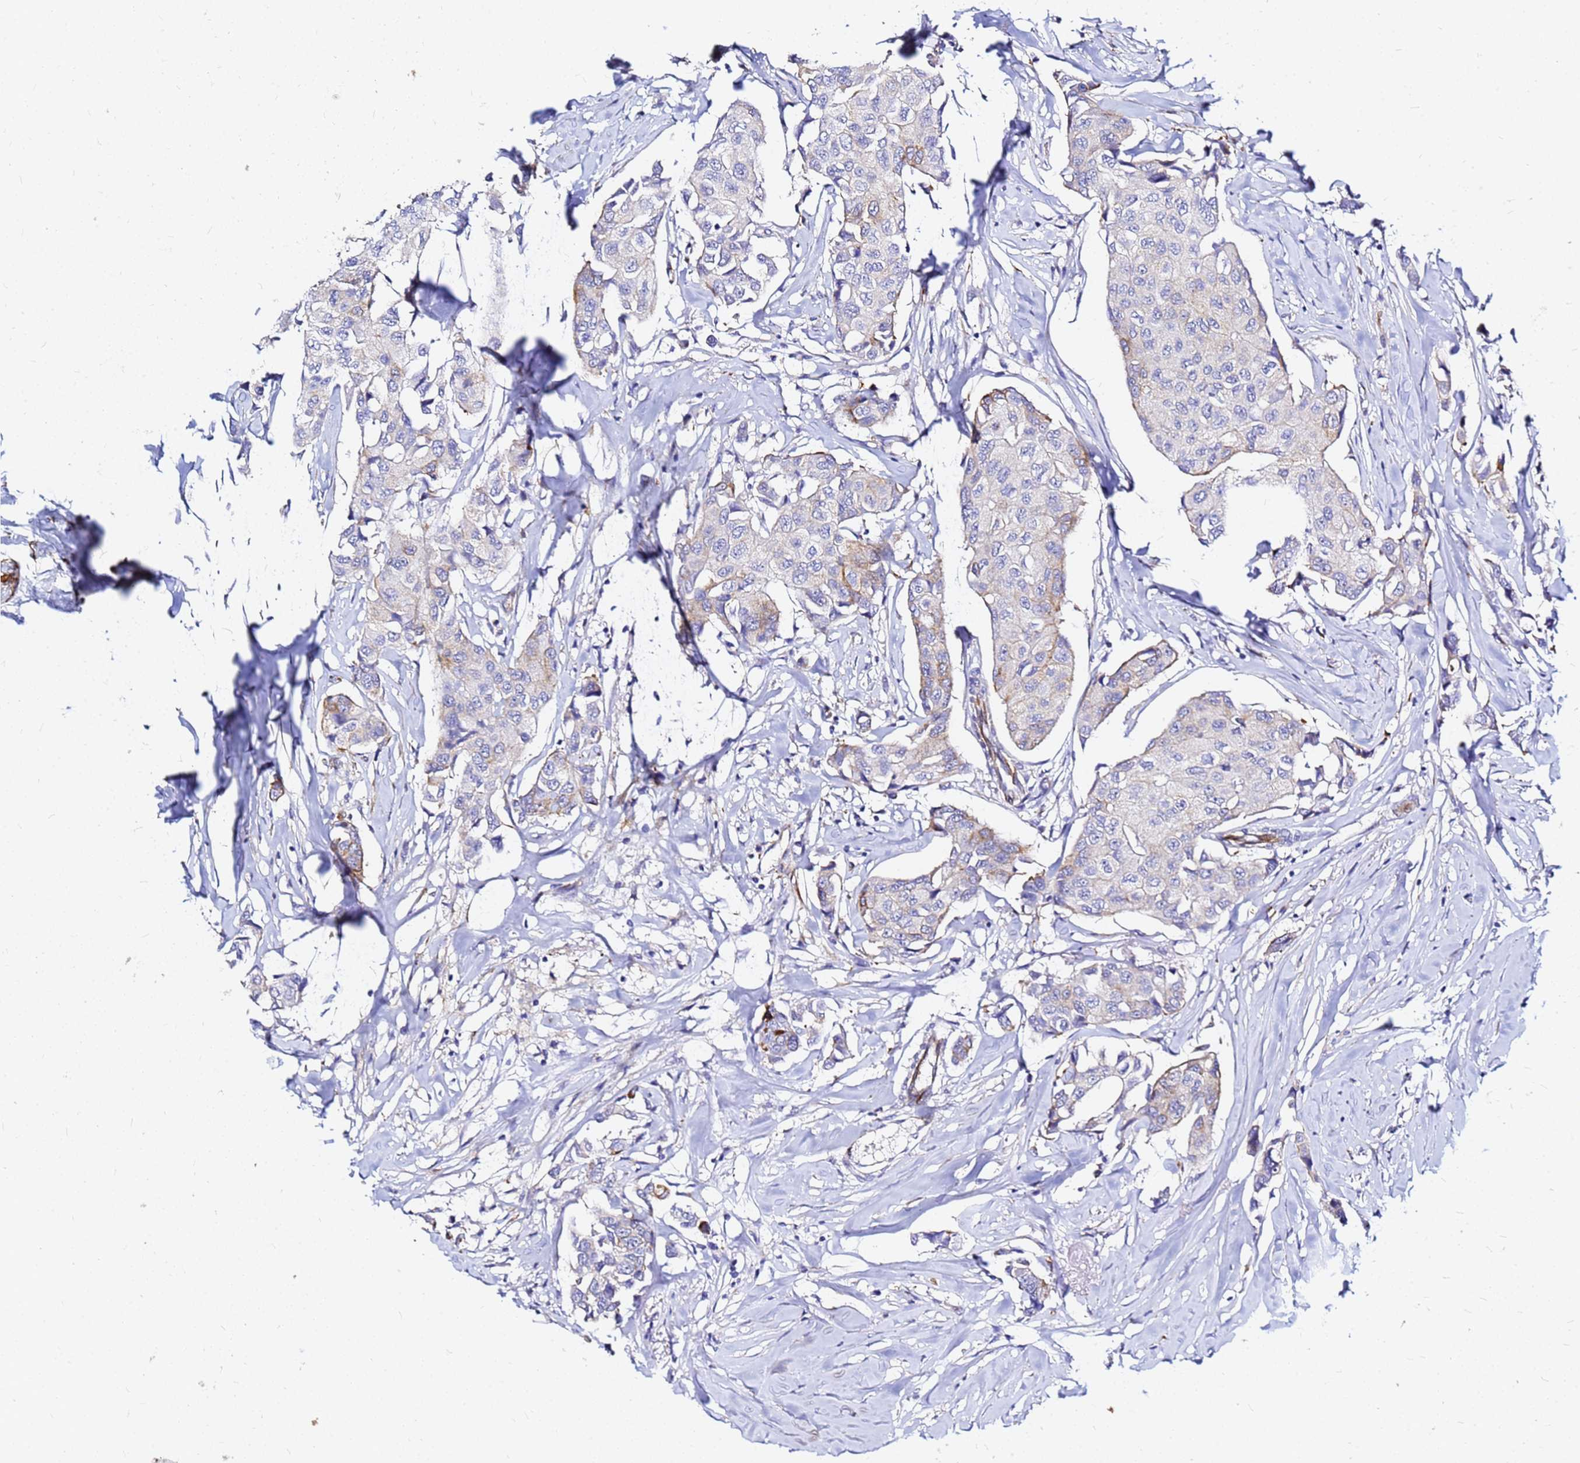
{"staining": {"intensity": "weak", "quantity": "<25%", "location": "cytoplasmic/membranous"}, "tissue": "breast cancer", "cell_type": "Tumor cells", "image_type": "cancer", "snomed": [{"axis": "morphology", "description": "Duct carcinoma"}, {"axis": "topography", "description": "Breast"}], "caption": "DAB (3,3'-diaminobenzidine) immunohistochemical staining of breast cancer (intraductal carcinoma) shows no significant staining in tumor cells.", "gene": "TUBA8", "patient": {"sex": "female", "age": 80}}